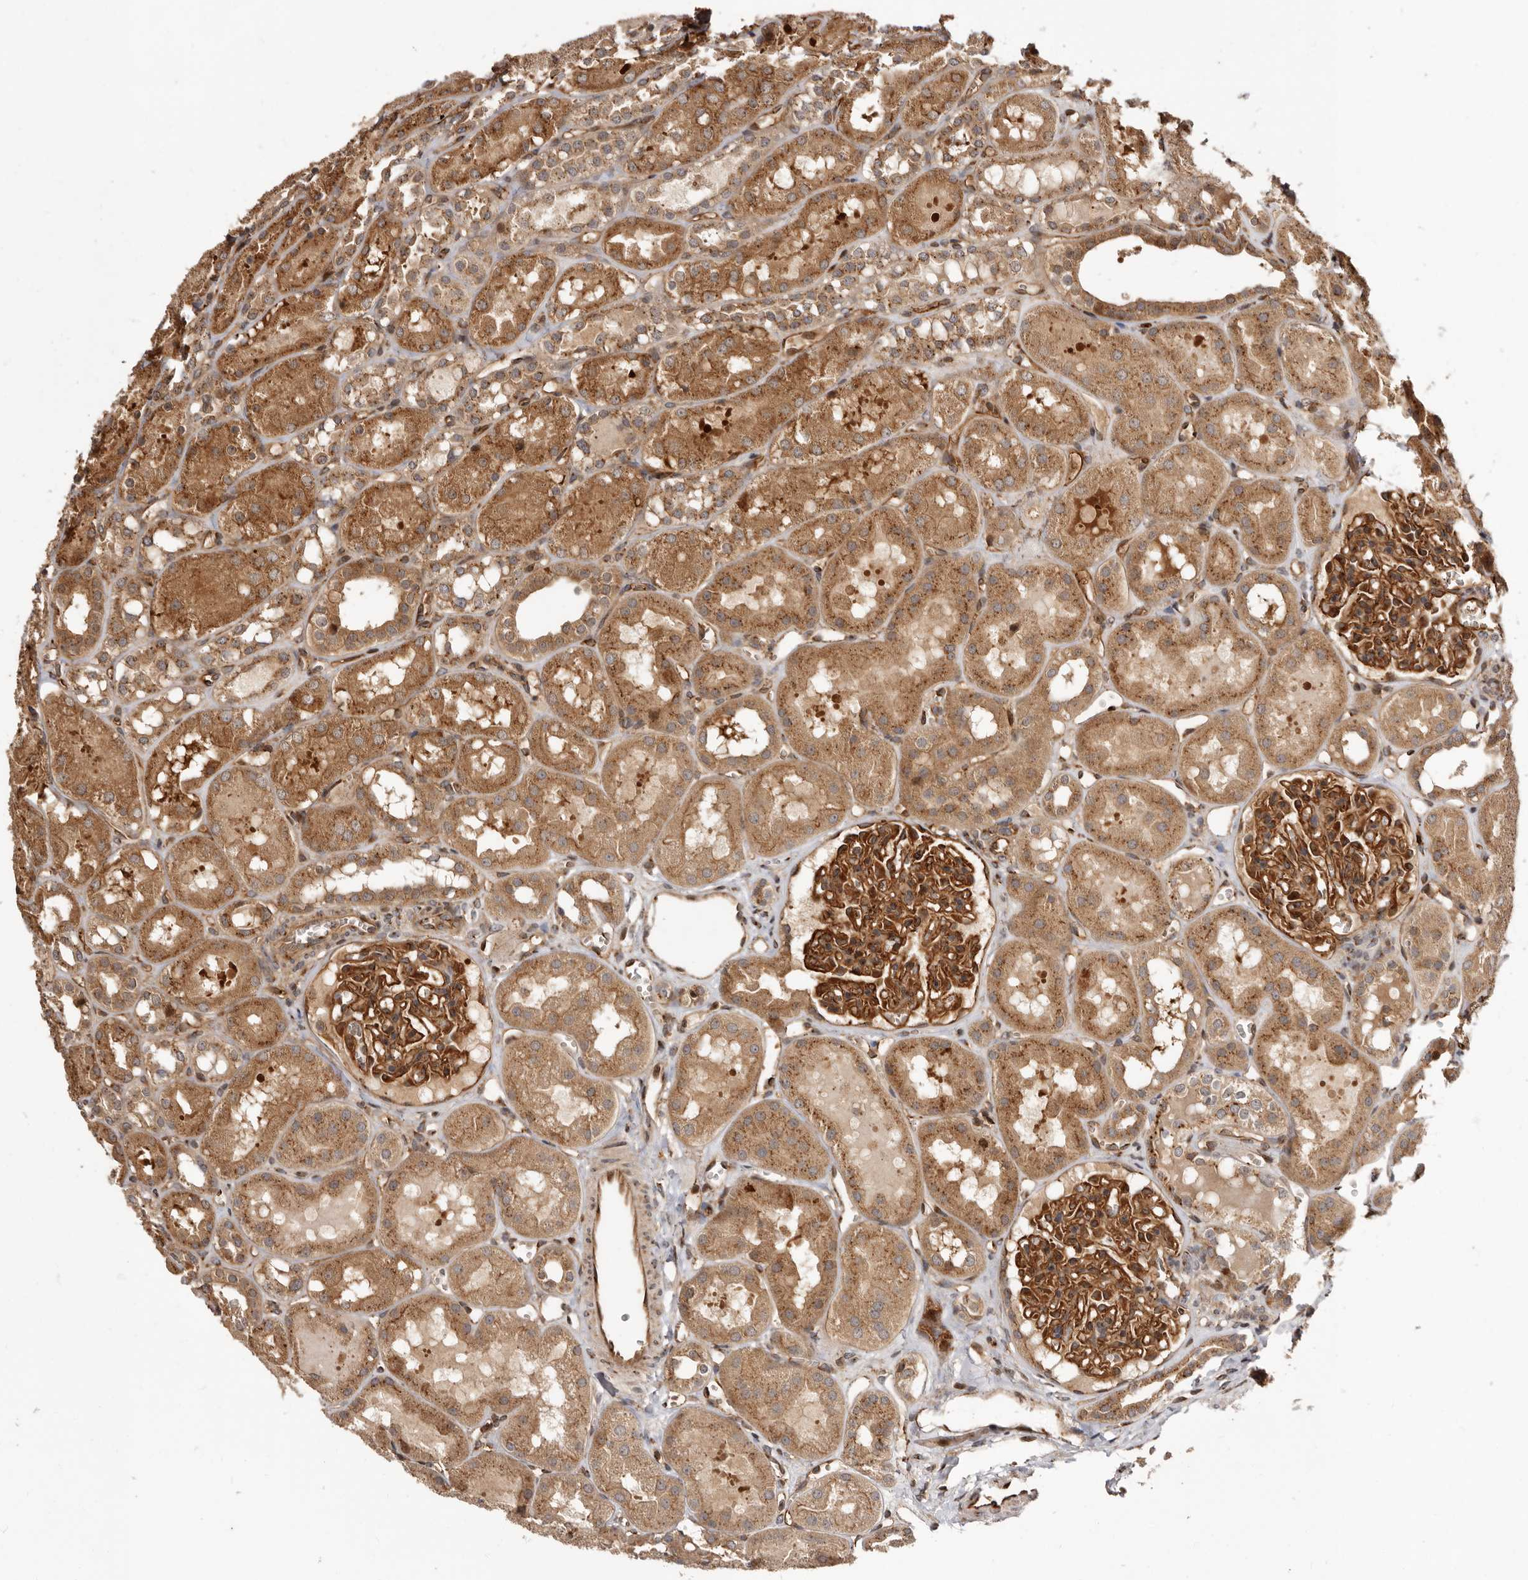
{"staining": {"intensity": "strong", "quantity": ">75%", "location": "cytoplasmic/membranous"}, "tissue": "kidney", "cell_type": "Cells in glomeruli", "image_type": "normal", "snomed": [{"axis": "morphology", "description": "Normal tissue, NOS"}, {"axis": "topography", "description": "Kidney"}], "caption": "IHC staining of normal kidney, which shows high levels of strong cytoplasmic/membranous positivity in approximately >75% of cells in glomeruli indicating strong cytoplasmic/membranous protein staining. The staining was performed using DAB (3,3'-diaminobenzidine) (brown) for protein detection and nuclei were counterstained in hematoxylin (blue).", "gene": "GPR27", "patient": {"sex": "male", "age": 16}}